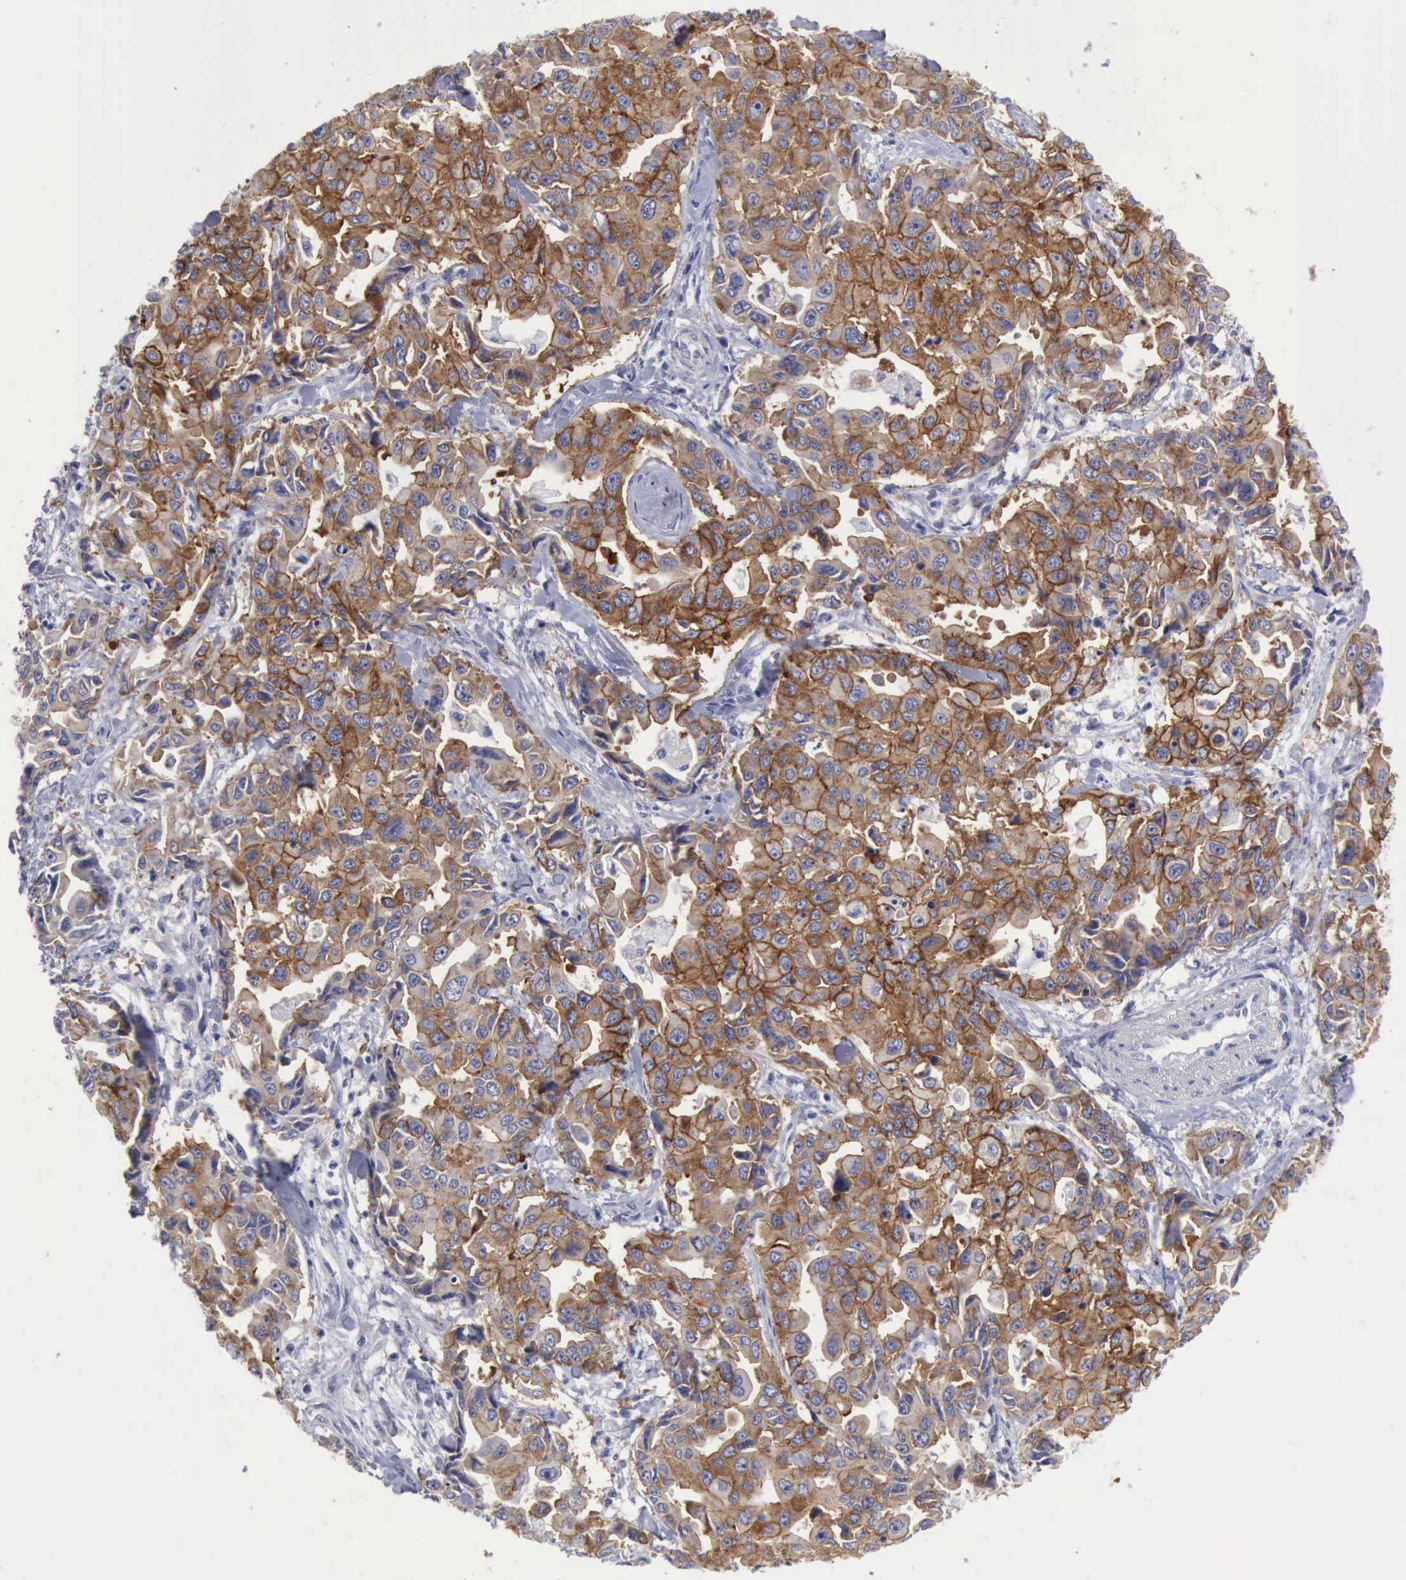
{"staining": {"intensity": "moderate", "quantity": ">75%", "location": "cytoplasmic/membranous"}, "tissue": "lung cancer", "cell_type": "Tumor cells", "image_type": "cancer", "snomed": [{"axis": "morphology", "description": "Adenocarcinoma, NOS"}, {"axis": "topography", "description": "Lung"}], "caption": "IHC image of neoplastic tissue: human adenocarcinoma (lung) stained using IHC displays medium levels of moderate protein expression localized specifically in the cytoplasmic/membranous of tumor cells, appearing as a cytoplasmic/membranous brown color.", "gene": "TFRC", "patient": {"sex": "male", "age": 64}}